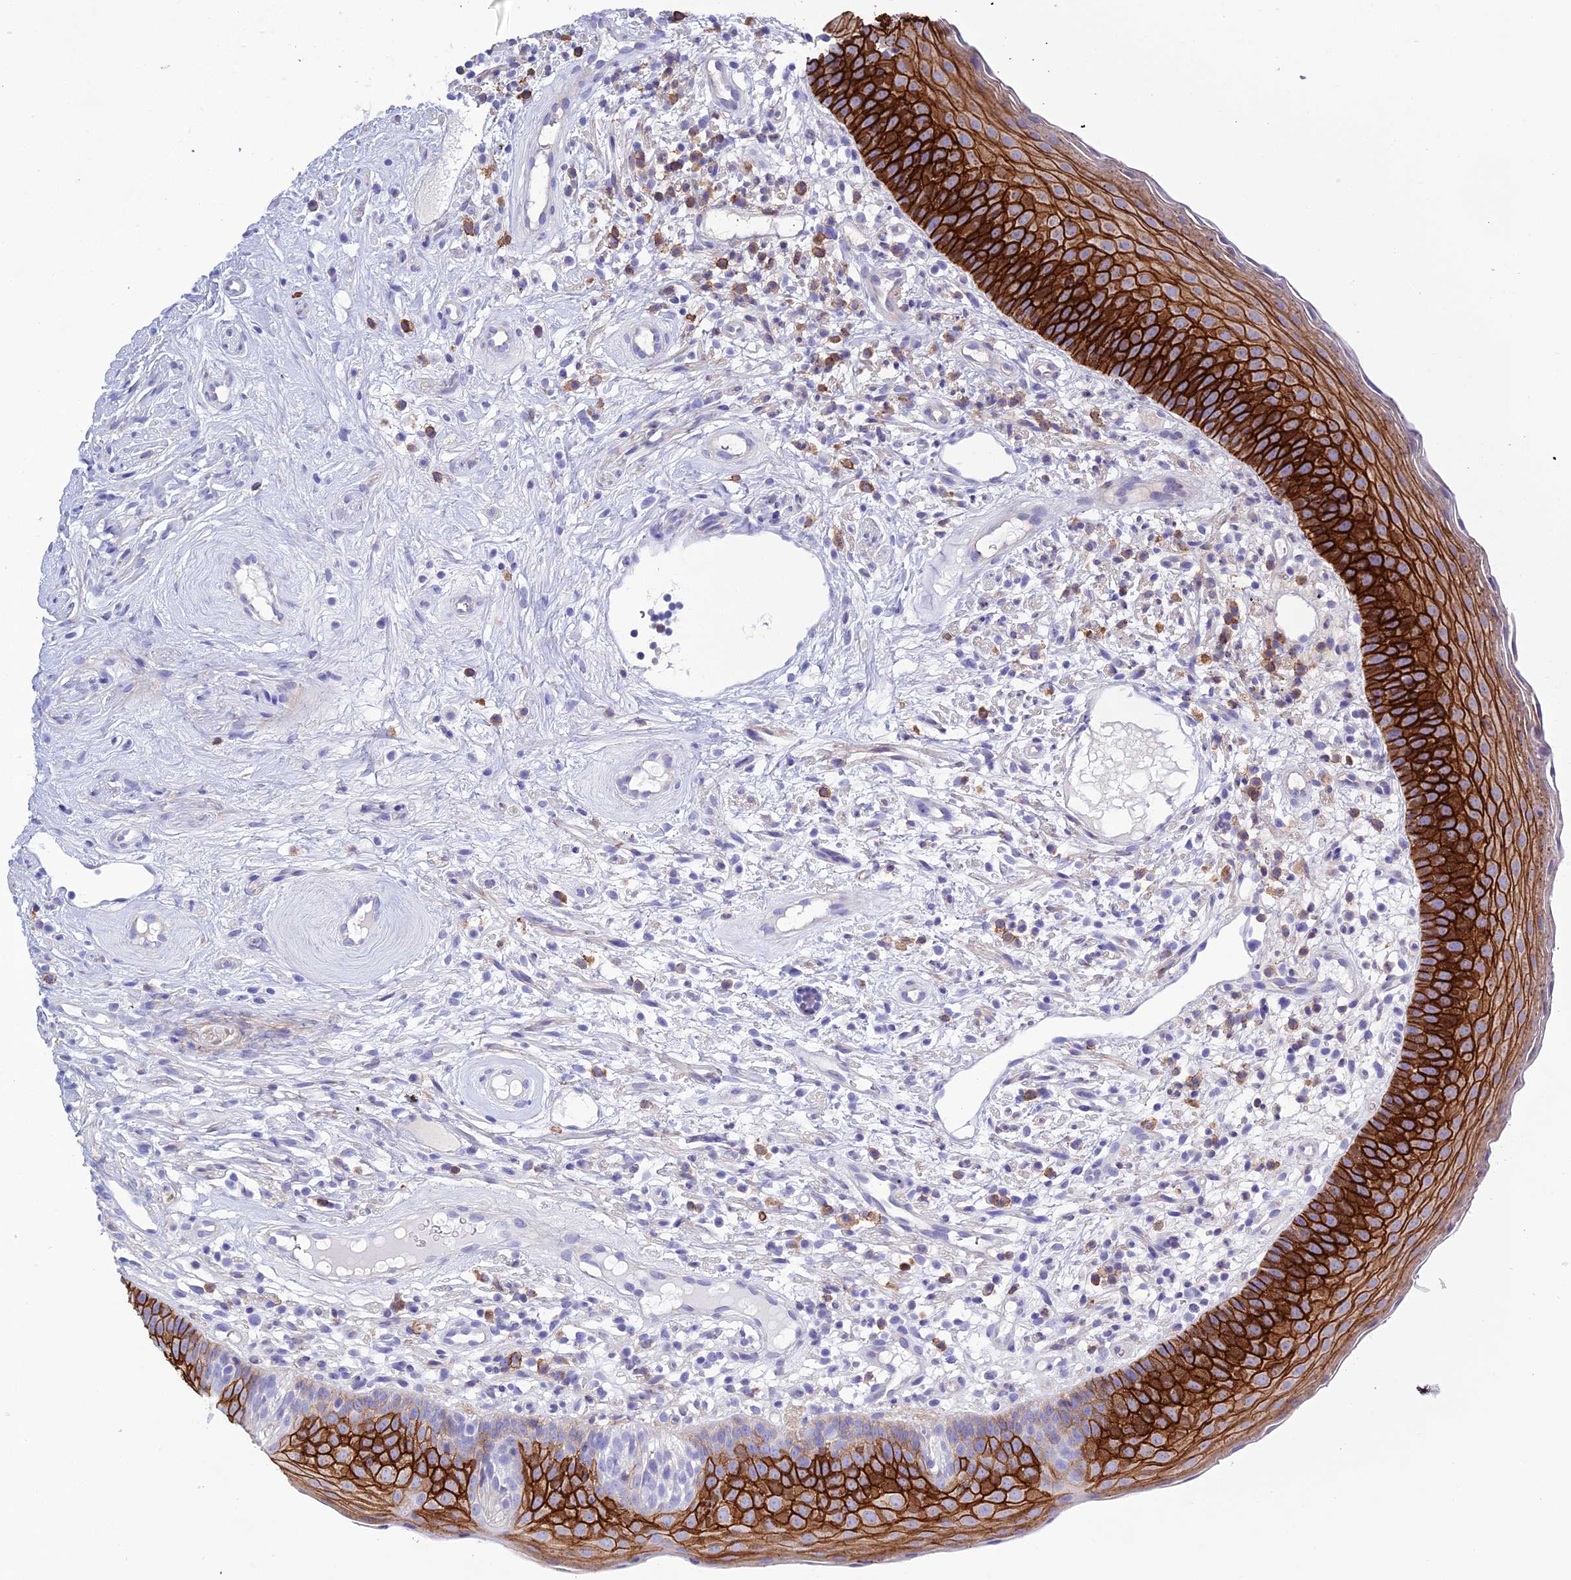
{"staining": {"intensity": "strong", "quantity": ">75%", "location": "cytoplasmic/membranous"}, "tissue": "oral mucosa", "cell_type": "Squamous epithelial cells", "image_type": "normal", "snomed": [{"axis": "morphology", "description": "Normal tissue, NOS"}, {"axis": "topography", "description": "Oral tissue"}], "caption": "Squamous epithelial cells show high levels of strong cytoplasmic/membranous staining in about >75% of cells in unremarkable human oral mucosa.", "gene": "OR1Q1", "patient": {"sex": "male", "age": 46}}